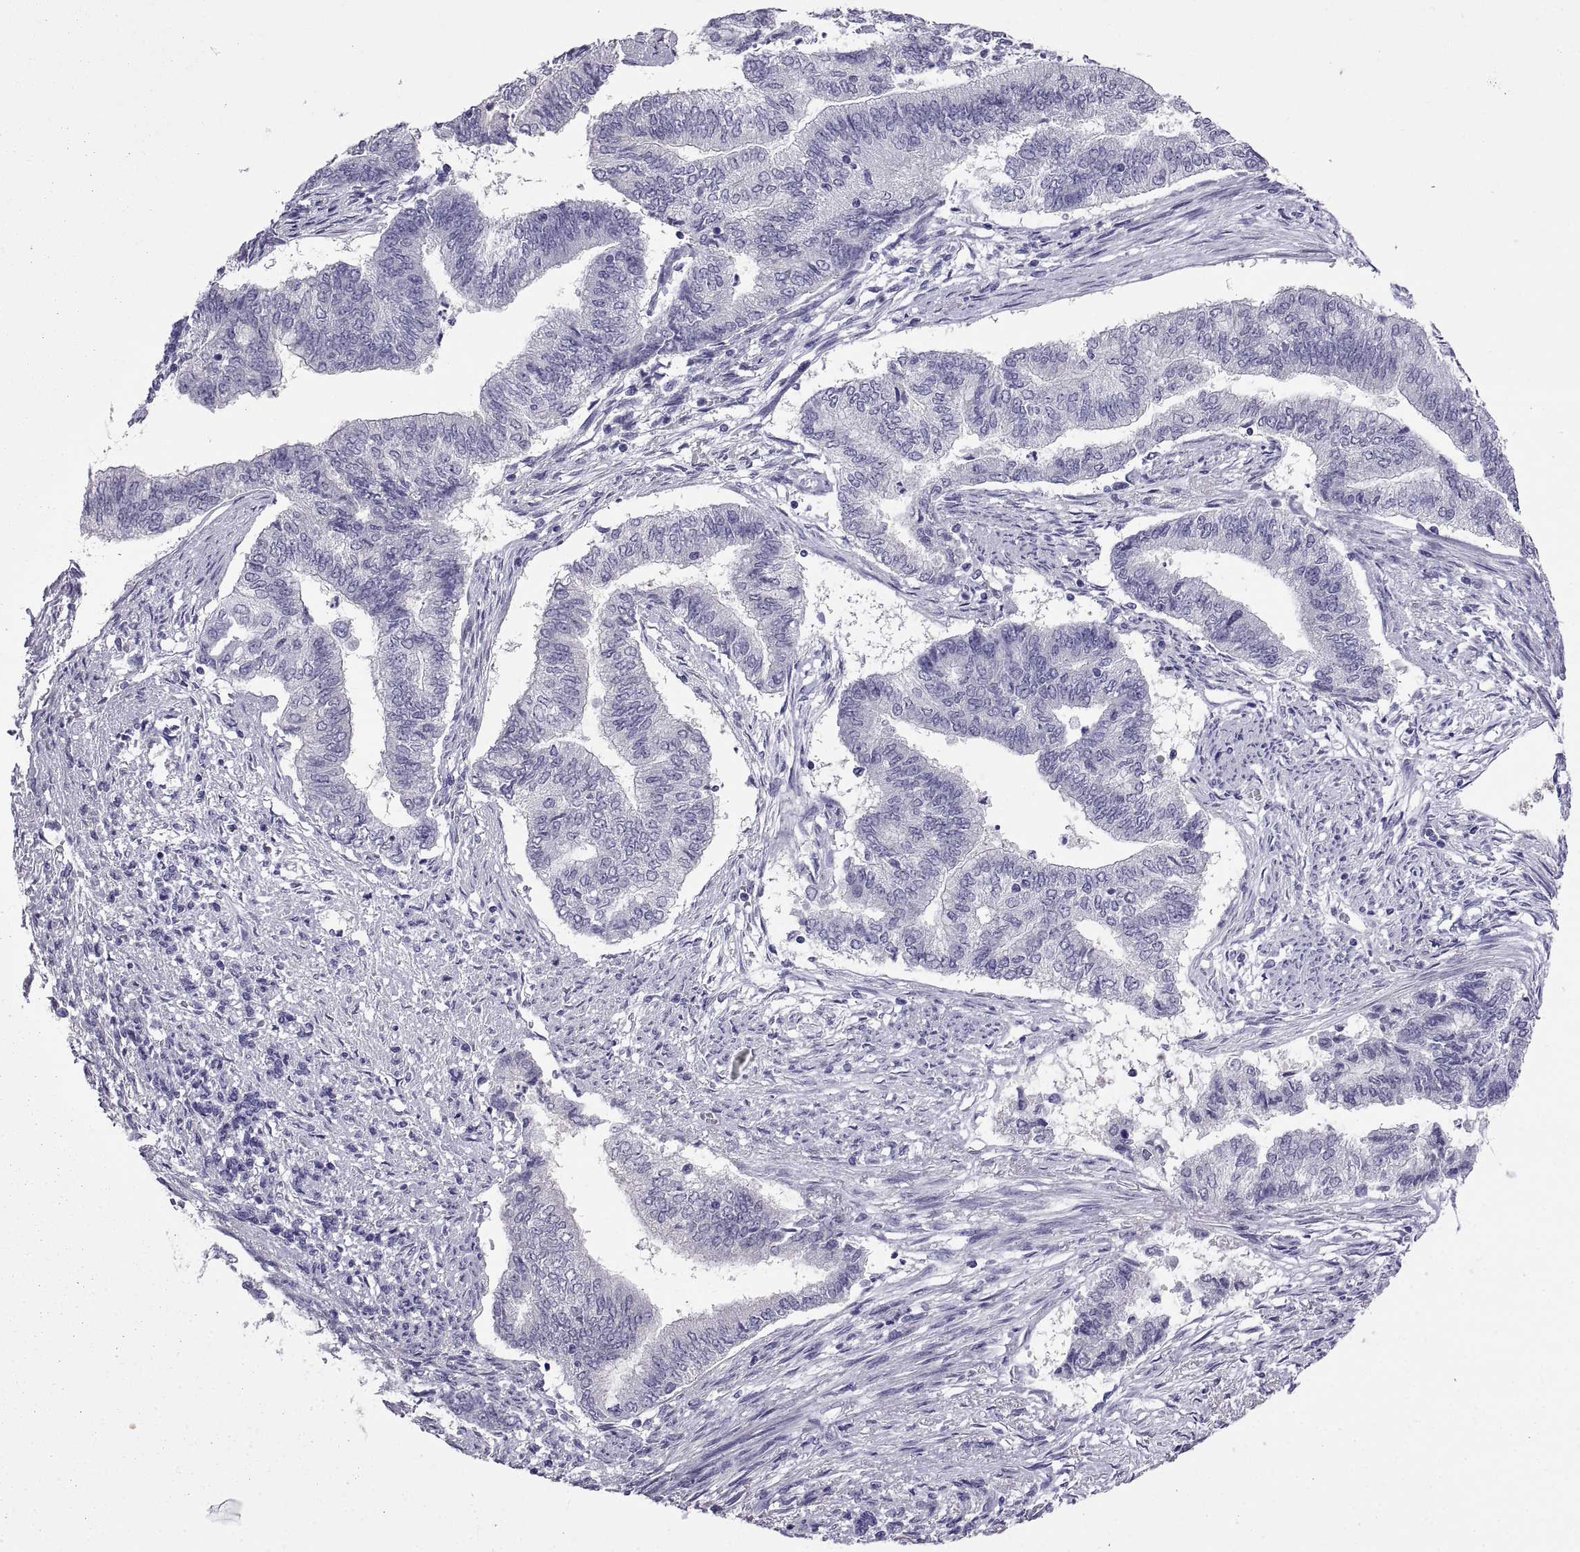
{"staining": {"intensity": "negative", "quantity": "none", "location": "none"}, "tissue": "endometrial cancer", "cell_type": "Tumor cells", "image_type": "cancer", "snomed": [{"axis": "morphology", "description": "Adenocarcinoma, NOS"}, {"axis": "topography", "description": "Endometrium"}], "caption": "IHC micrograph of neoplastic tissue: adenocarcinoma (endometrial) stained with DAB (3,3'-diaminobenzidine) reveals no significant protein expression in tumor cells.", "gene": "SPDYE1", "patient": {"sex": "female", "age": 65}}